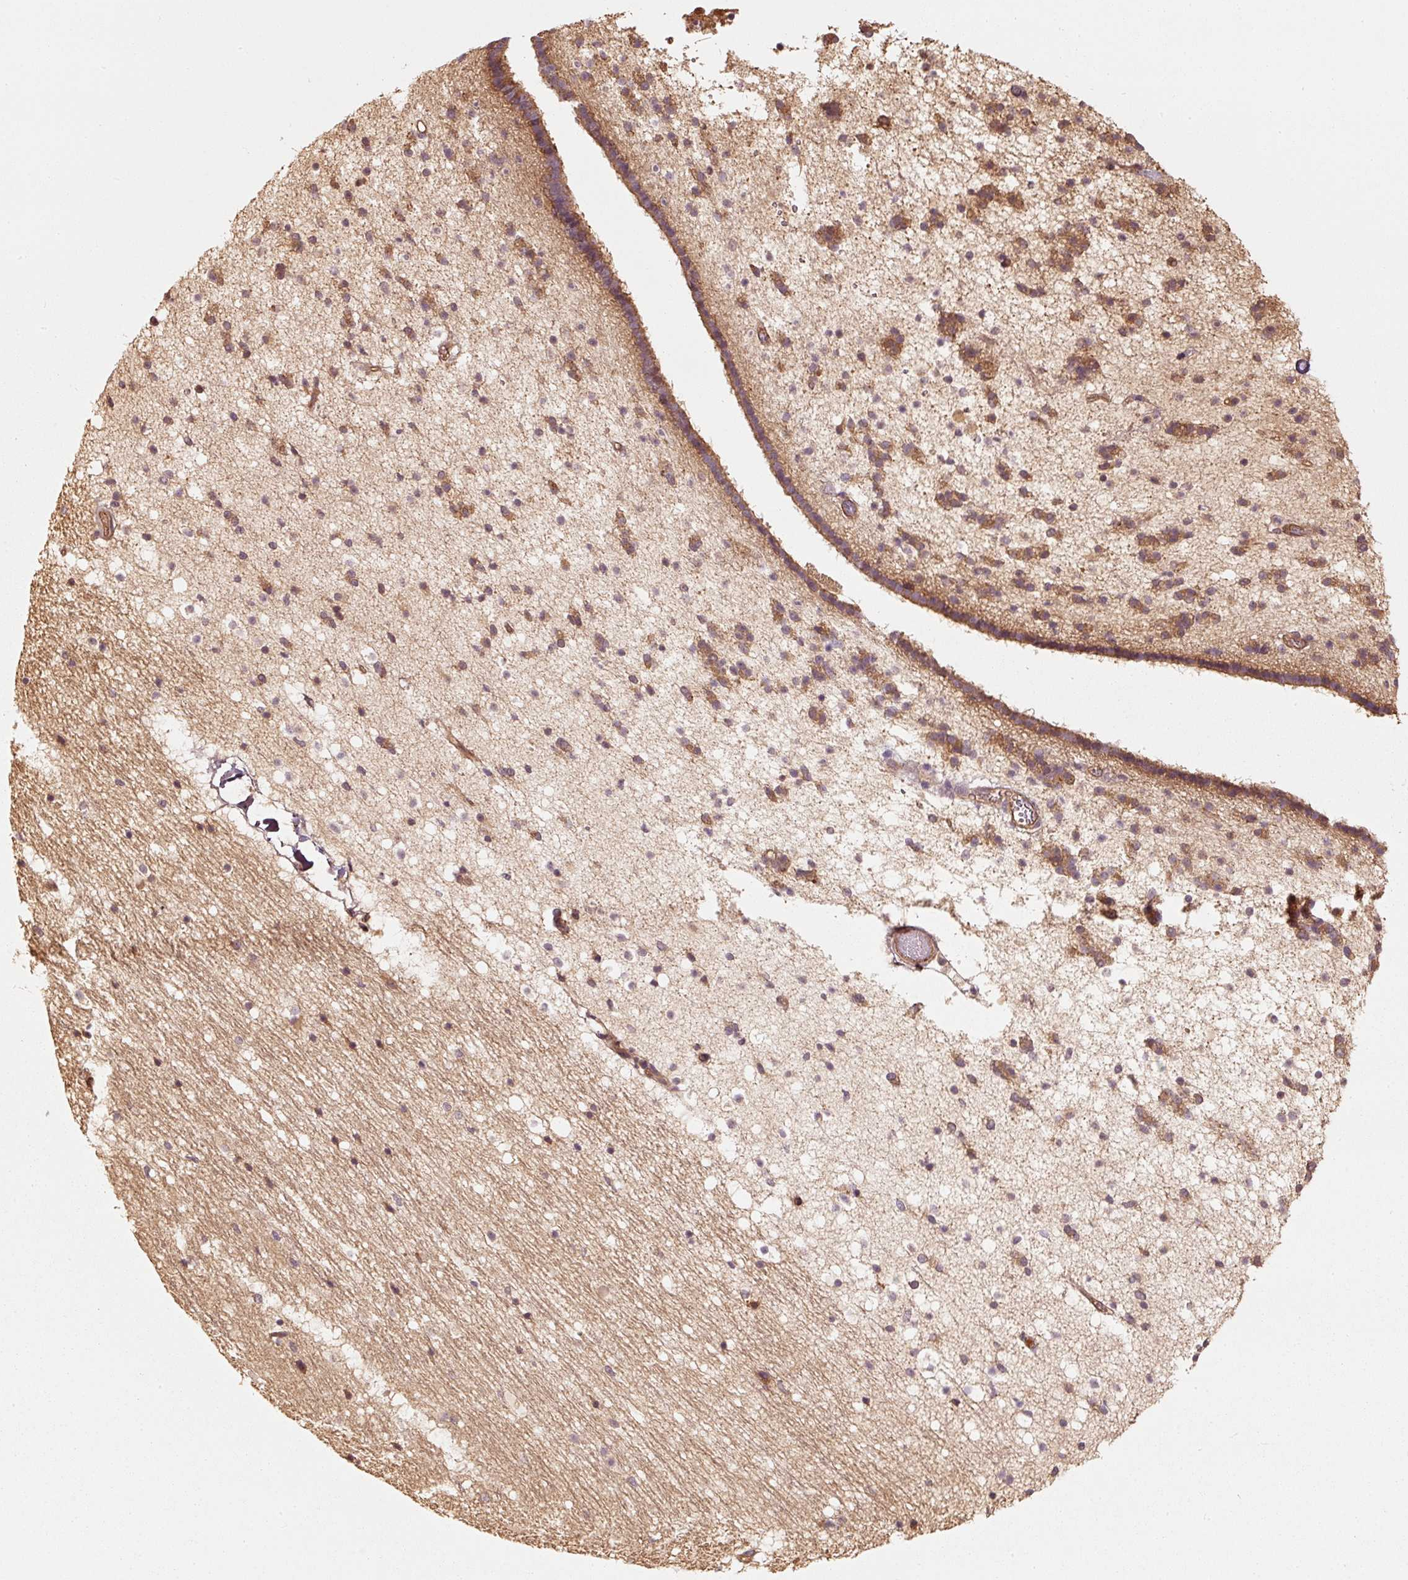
{"staining": {"intensity": "moderate", "quantity": "25%-75%", "location": "cytoplasmic/membranous"}, "tissue": "caudate", "cell_type": "Glial cells", "image_type": "normal", "snomed": [{"axis": "morphology", "description": "Normal tissue, NOS"}, {"axis": "topography", "description": "Lateral ventricle wall"}], "caption": "This is a histology image of immunohistochemistry (IHC) staining of benign caudate, which shows moderate staining in the cytoplasmic/membranous of glial cells.", "gene": "STAU1", "patient": {"sex": "male", "age": 37}}